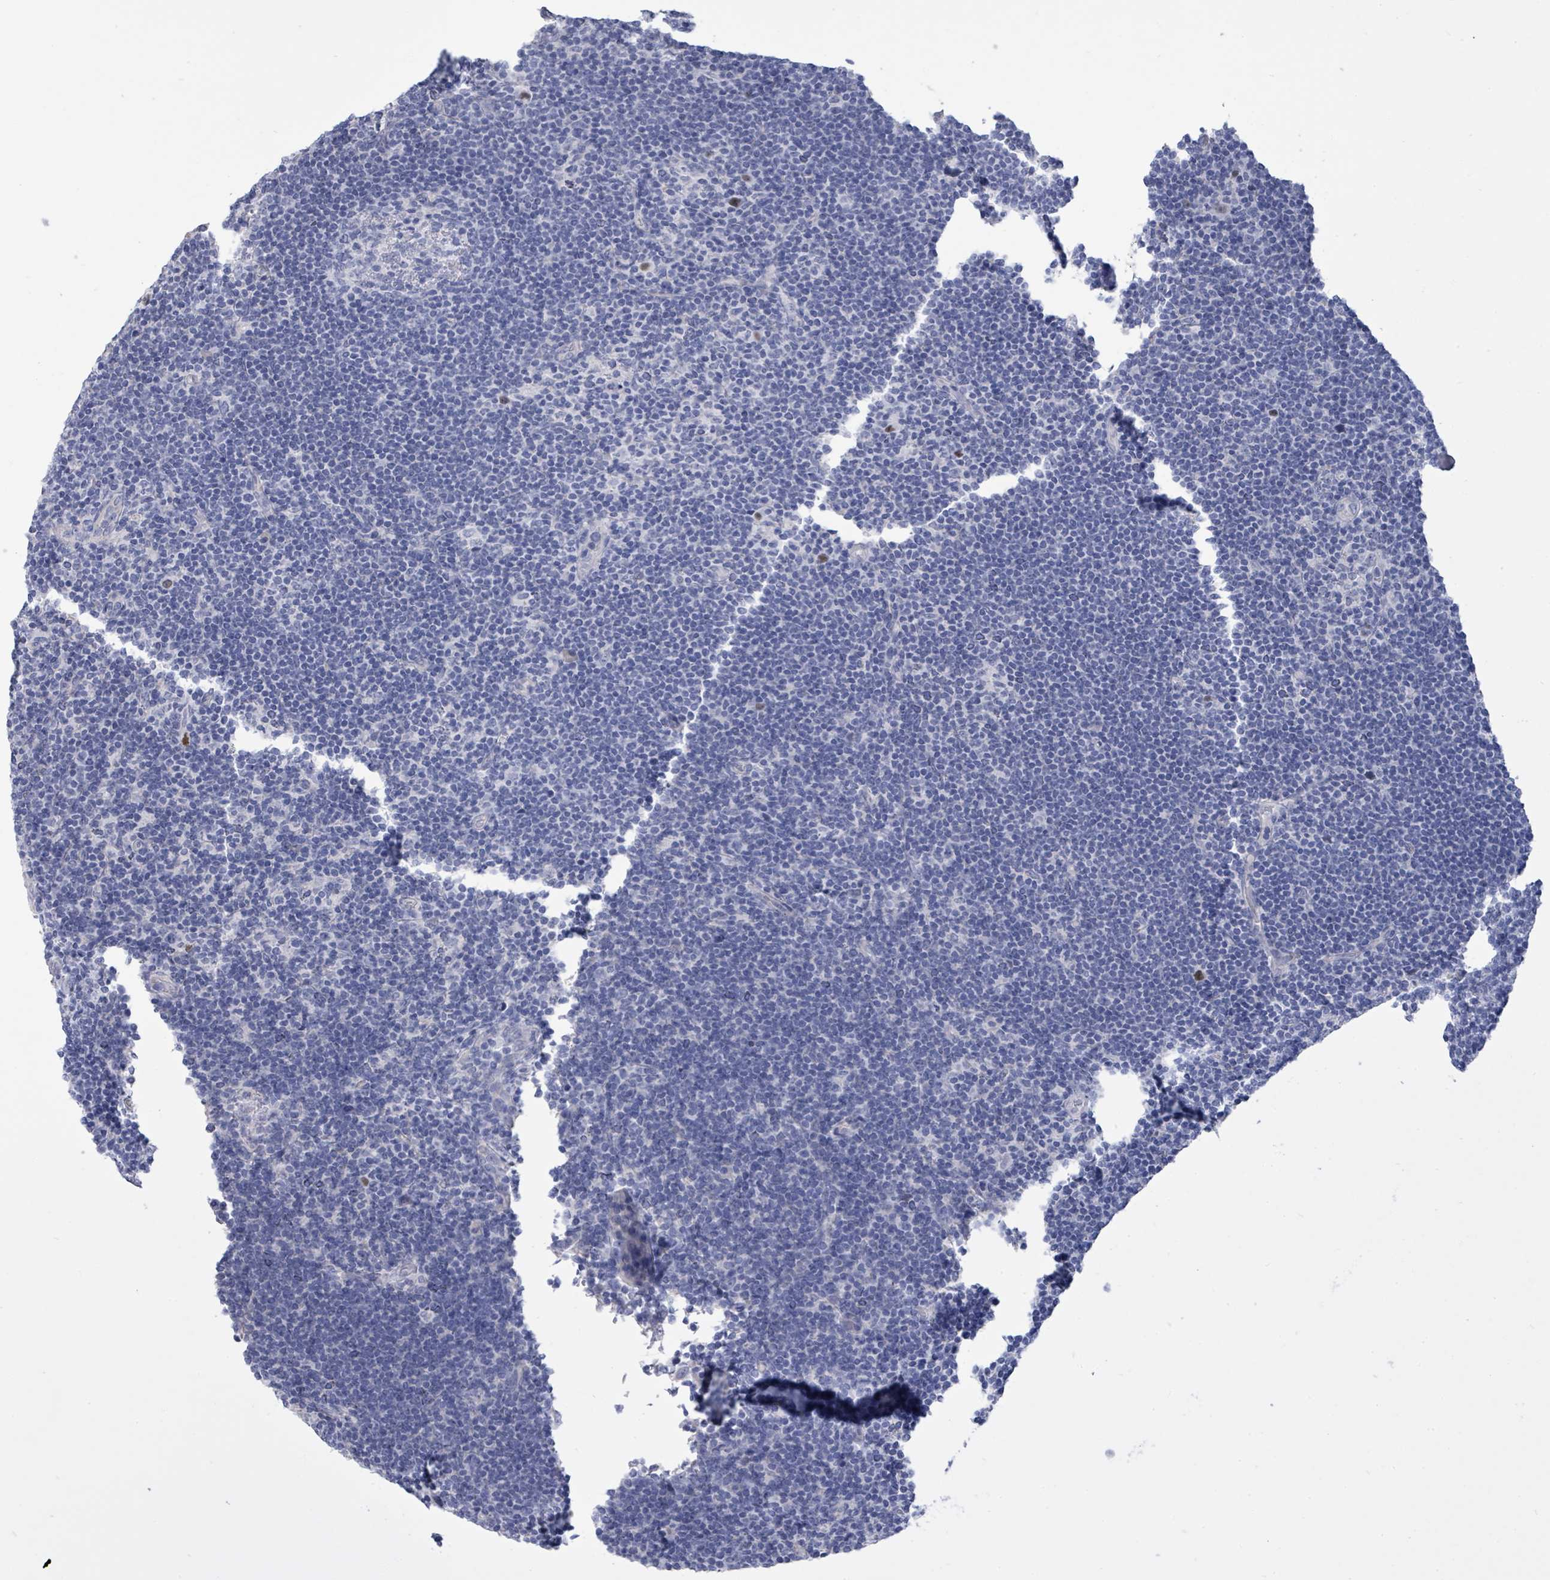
{"staining": {"intensity": "negative", "quantity": "none", "location": "none"}, "tissue": "lymphoma", "cell_type": "Tumor cells", "image_type": "cancer", "snomed": [{"axis": "morphology", "description": "Hodgkin's disease, NOS"}, {"axis": "topography", "description": "Lymph node"}], "caption": "Immunohistochemistry image of Hodgkin's disease stained for a protein (brown), which displays no staining in tumor cells.", "gene": "CT45A5", "patient": {"sex": "female", "age": 57}}